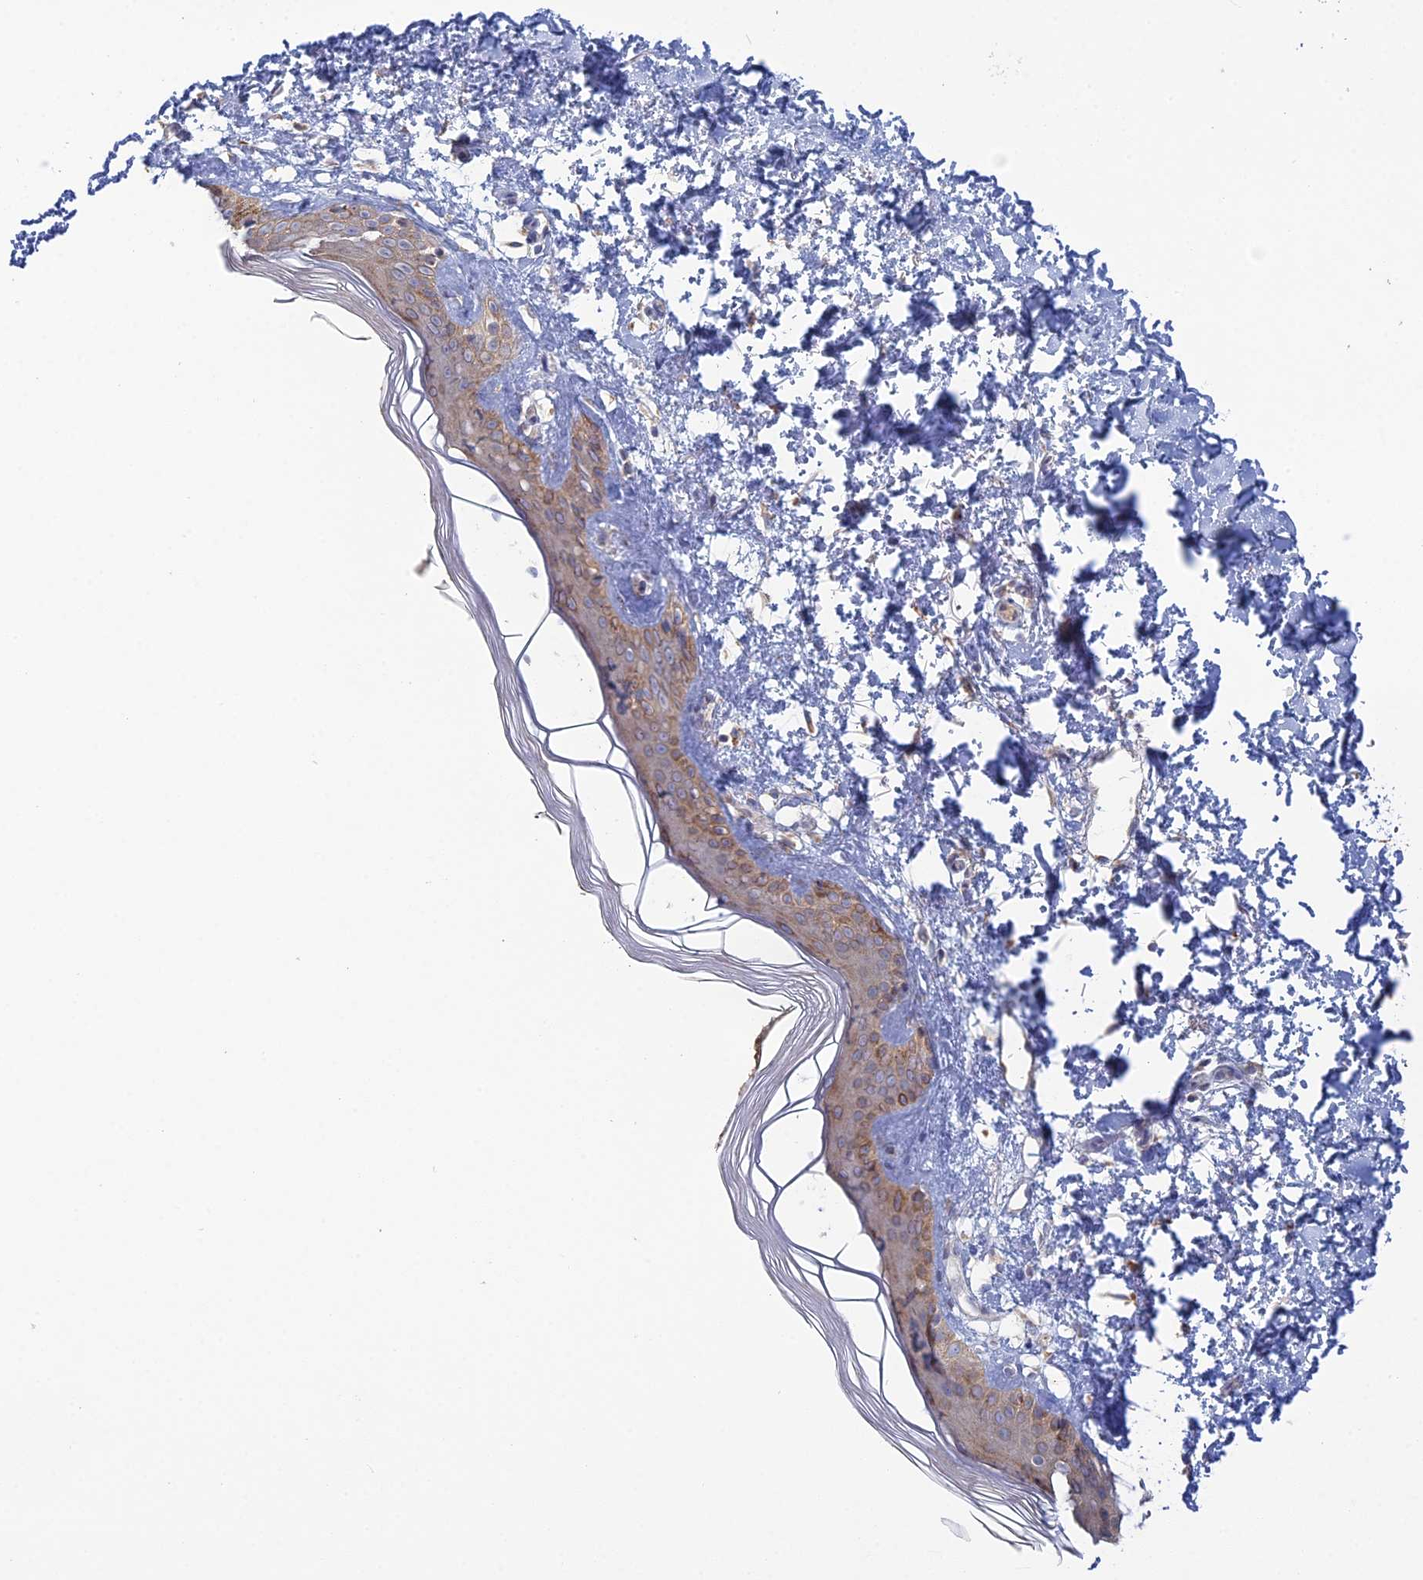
{"staining": {"intensity": "weak", "quantity": ">75%", "location": "cytoplasmic/membranous"}, "tissue": "skin", "cell_type": "Fibroblasts", "image_type": "normal", "snomed": [{"axis": "morphology", "description": "Normal tissue, NOS"}, {"axis": "topography", "description": "Skin"}], "caption": "Human skin stained with a brown dye exhibits weak cytoplasmic/membranous positive expression in about >75% of fibroblasts.", "gene": "TRAPPC6A", "patient": {"sex": "female", "age": 64}}